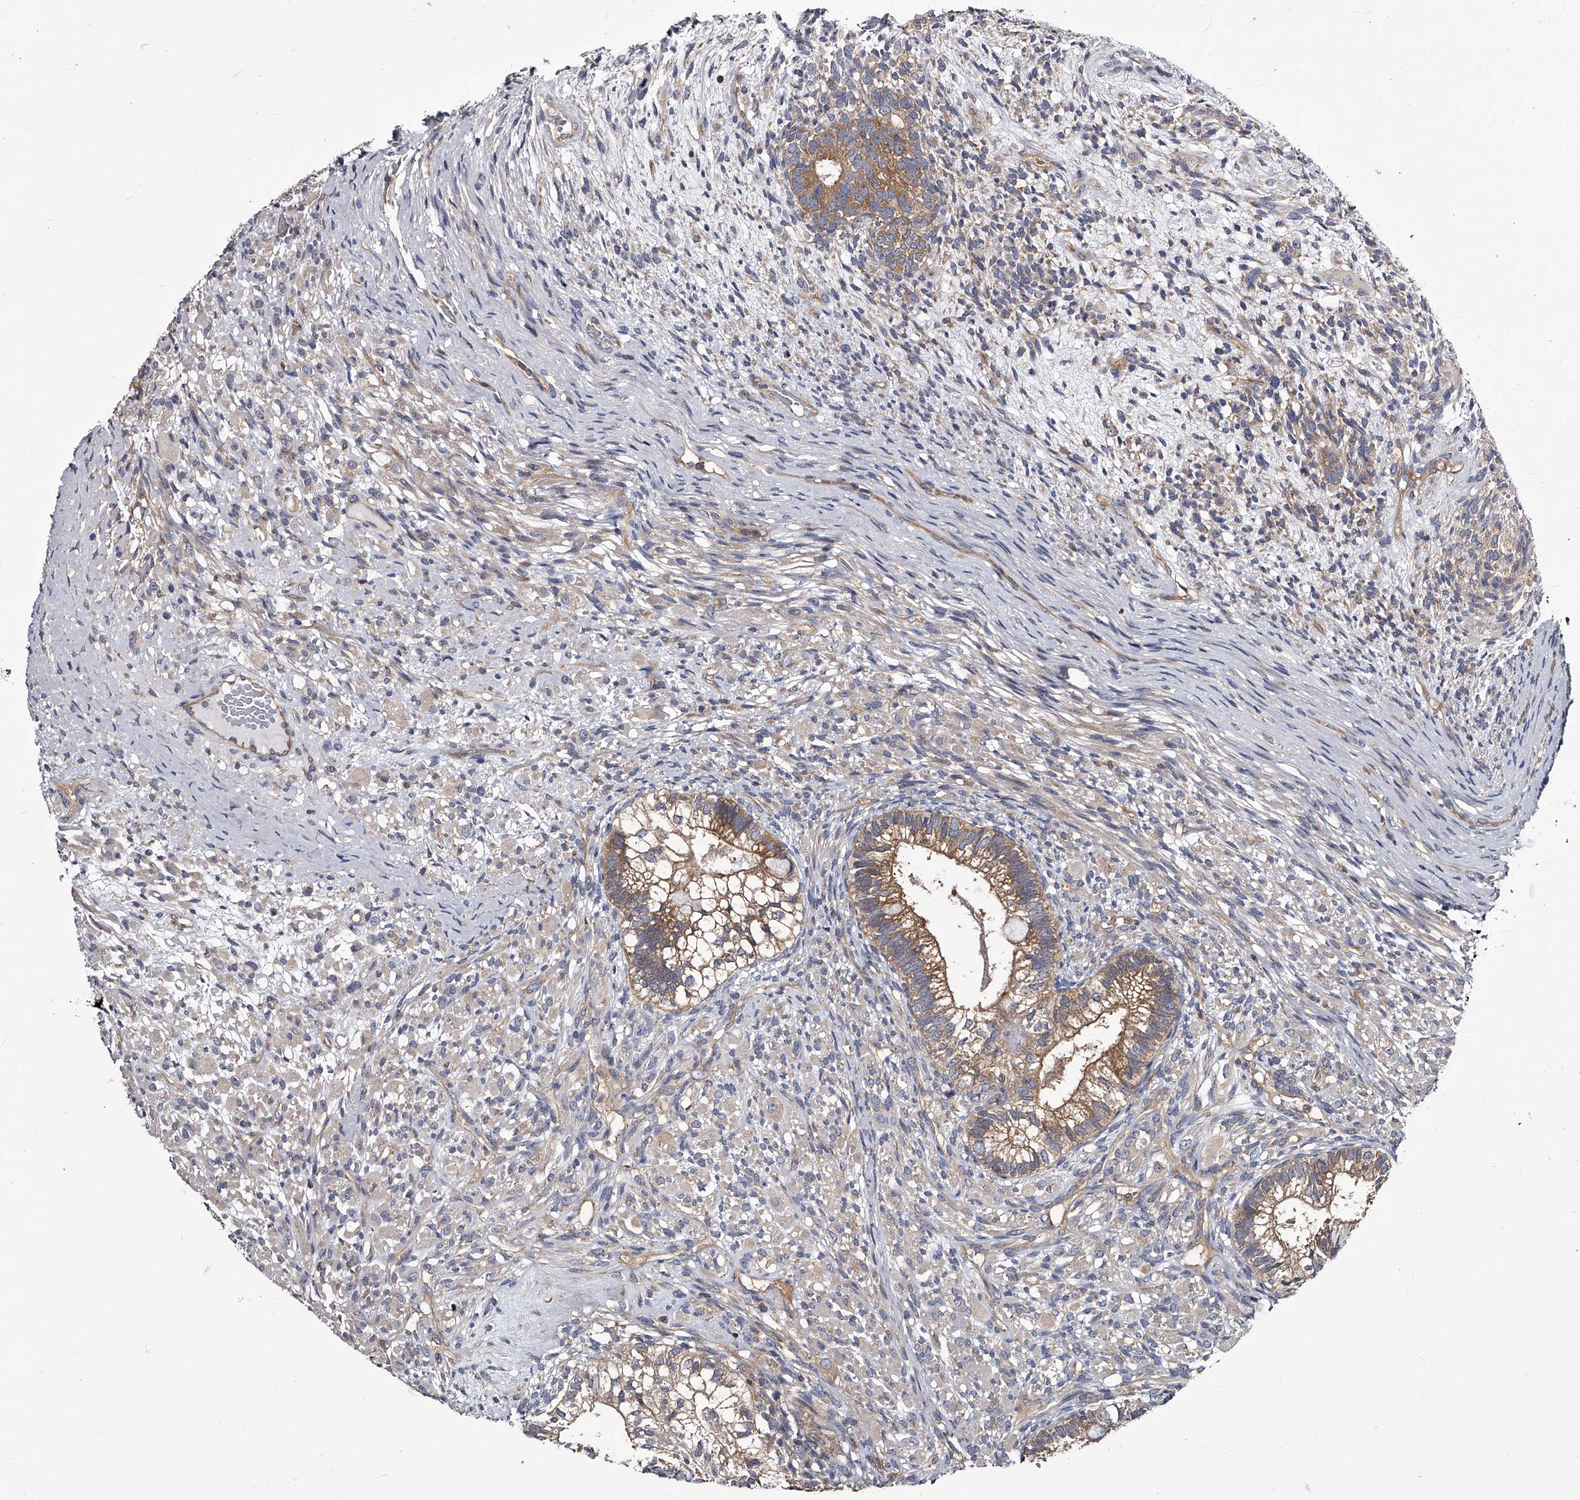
{"staining": {"intensity": "weak", "quantity": ">75%", "location": "cytoplasmic/membranous"}, "tissue": "testis cancer", "cell_type": "Tumor cells", "image_type": "cancer", "snomed": [{"axis": "morphology", "description": "Seminoma, NOS"}, {"axis": "morphology", "description": "Carcinoma, Embryonal, NOS"}, {"axis": "topography", "description": "Testis"}], "caption": "Immunohistochemistry (DAB (3,3'-diaminobenzidine)) staining of testis cancer (seminoma) exhibits weak cytoplasmic/membranous protein staining in approximately >75% of tumor cells. (DAB (3,3'-diaminobenzidine) = brown stain, brightfield microscopy at high magnification).", "gene": "GAPVD1", "patient": {"sex": "male", "age": 28}}